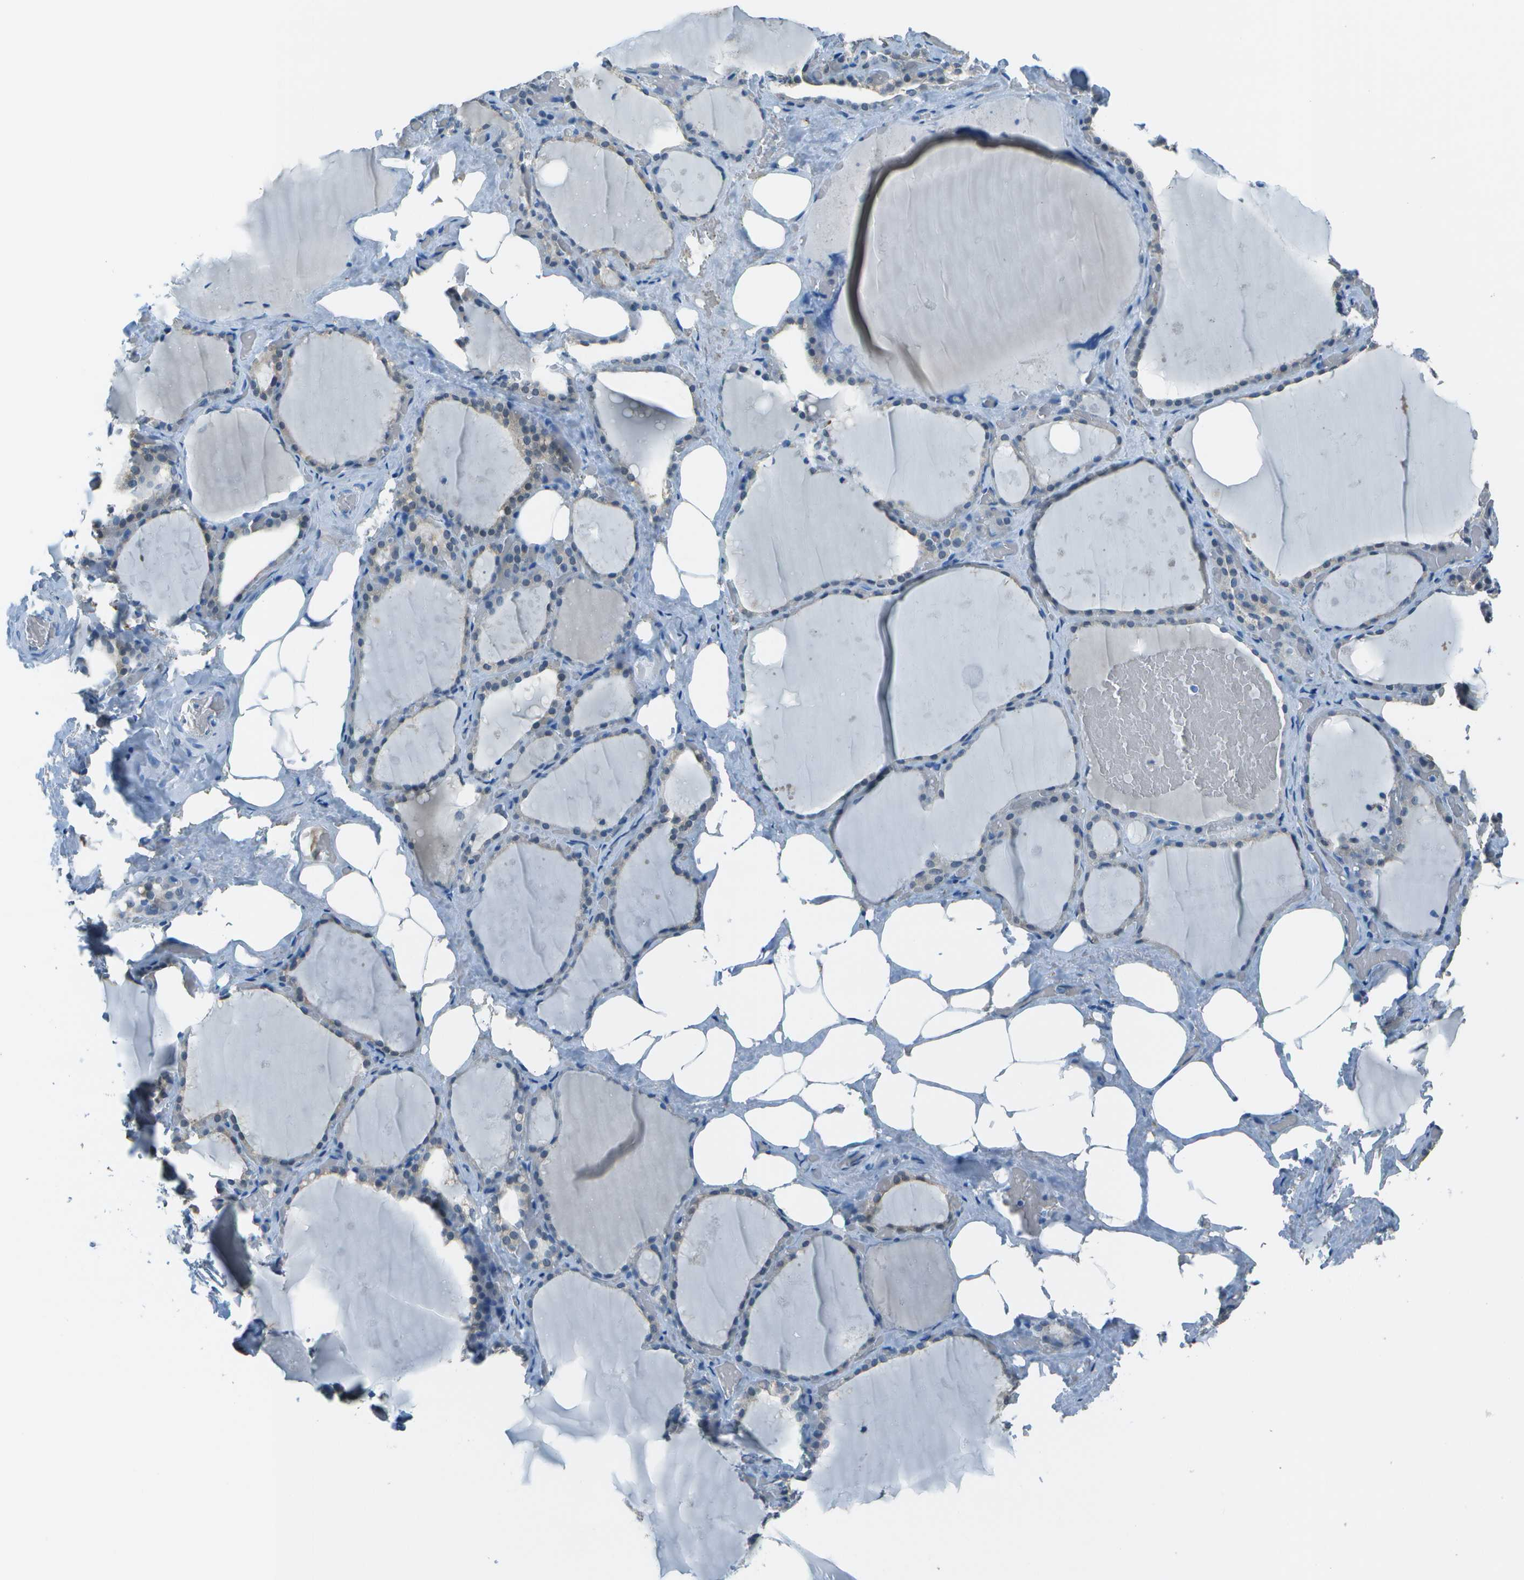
{"staining": {"intensity": "weak", "quantity": "<25%", "location": "cytoplasmic/membranous"}, "tissue": "thyroid gland", "cell_type": "Glandular cells", "image_type": "normal", "snomed": [{"axis": "morphology", "description": "Normal tissue, NOS"}, {"axis": "topography", "description": "Thyroid gland"}], "caption": "Photomicrograph shows no protein expression in glandular cells of normal thyroid gland. Brightfield microscopy of immunohistochemistry stained with DAB (brown) and hematoxylin (blue), captured at high magnification.", "gene": "ASL", "patient": {"sex": "male", "age": 61}}